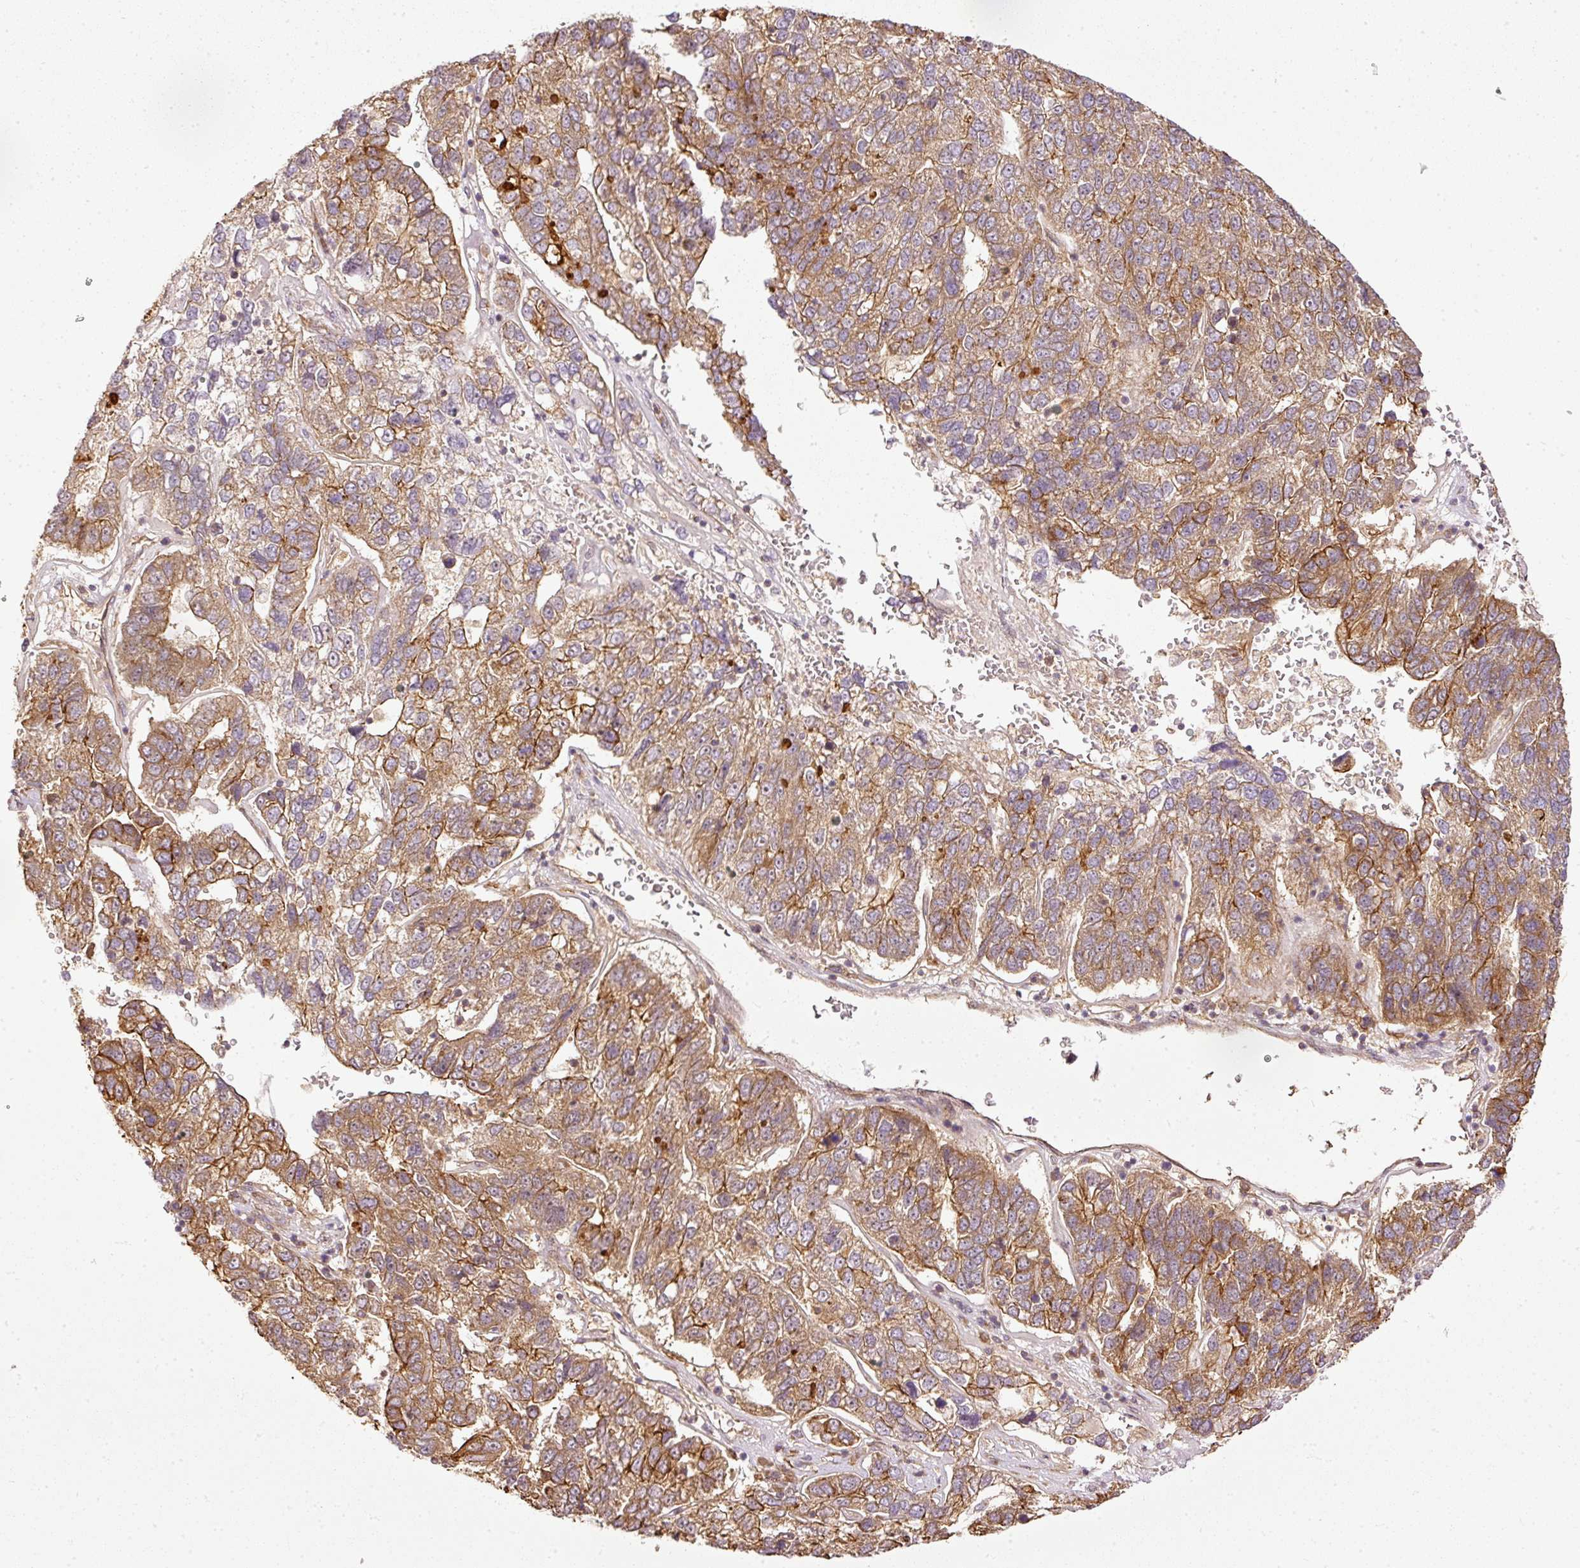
{"staining": {"intensity": "moderate", "quantity": "25%-75%", "location": "cytoplasmic/membranous"}, "tissue": "pancreatic cancer", "cell_type": "Tumor cells", "image_type": "cancer", "snomed": [{"axis": "morphology", "description": "Adenocarcinoma, NOS"}, {"axis": "topography", "description": "Pancreas"}], "caption": "Brown immunohistochemical staining in adenocarcinoma (pancreatic) displays moderate cytoplasmic/membranous positivity in approximately 25%-75% of tumor cells.", "gene": "MIF4GD", "patient": {"sex": "female", "age": 61}}